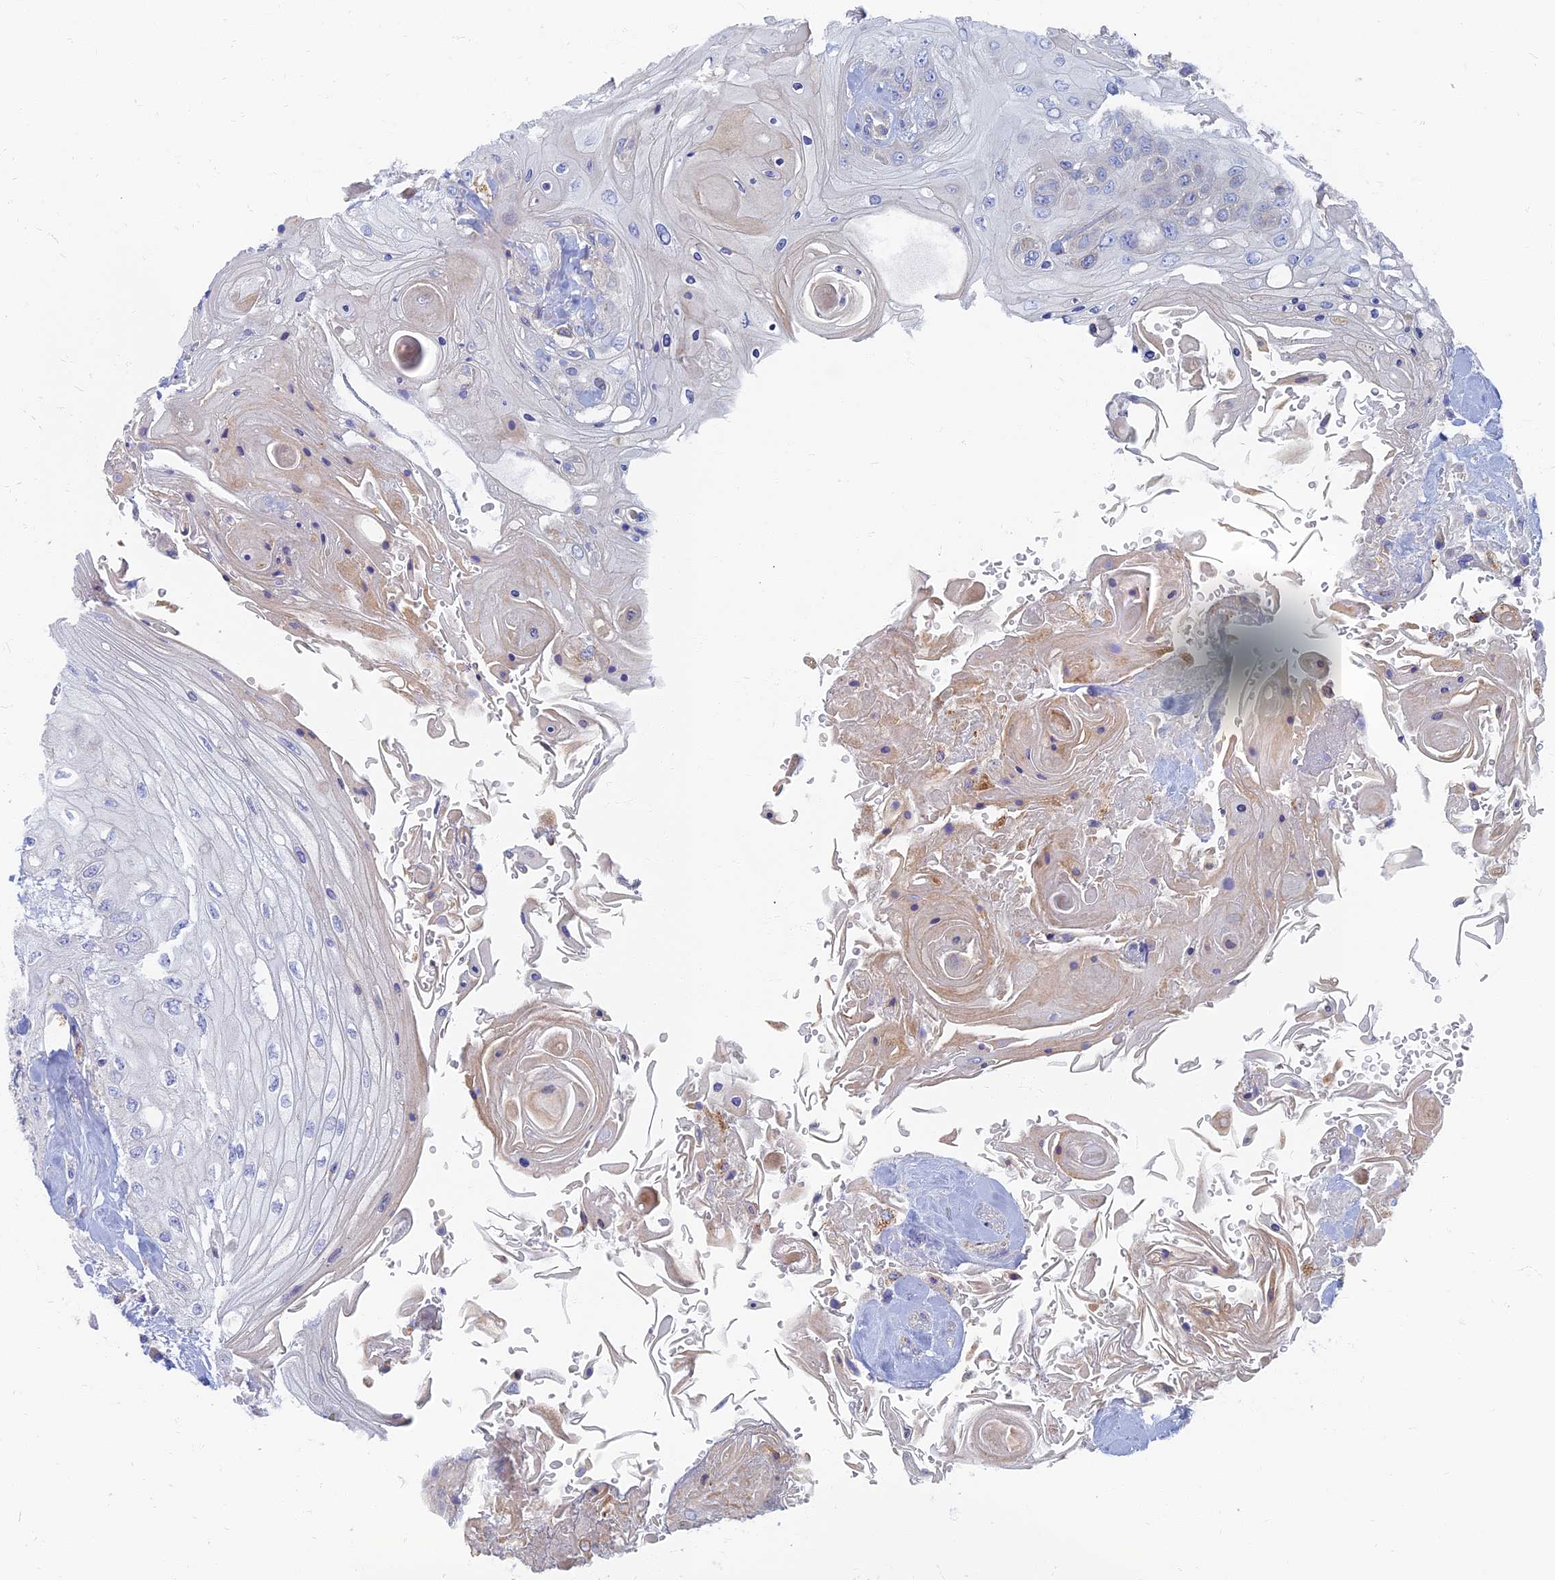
{"staining": {"intensity": "negative", "quantity": "none", "location": "none"}, "tissue": "head and neck cancer", "cell_type": "Tumor cells", "image_type": "cancer", "snomed": [{"axis": "morphology", "description": "Squamous cell carcinoma, NOS"}, {"axis": "topography", "description": "Head-Neck"}], "caption": "DAB immunohistochemical staining of squamous cell carcinoma (head and neck) exhibits no significant staining in tumor cells.", "gene": "TMEM44", "patient": {"sex": "female", "age": 43}}